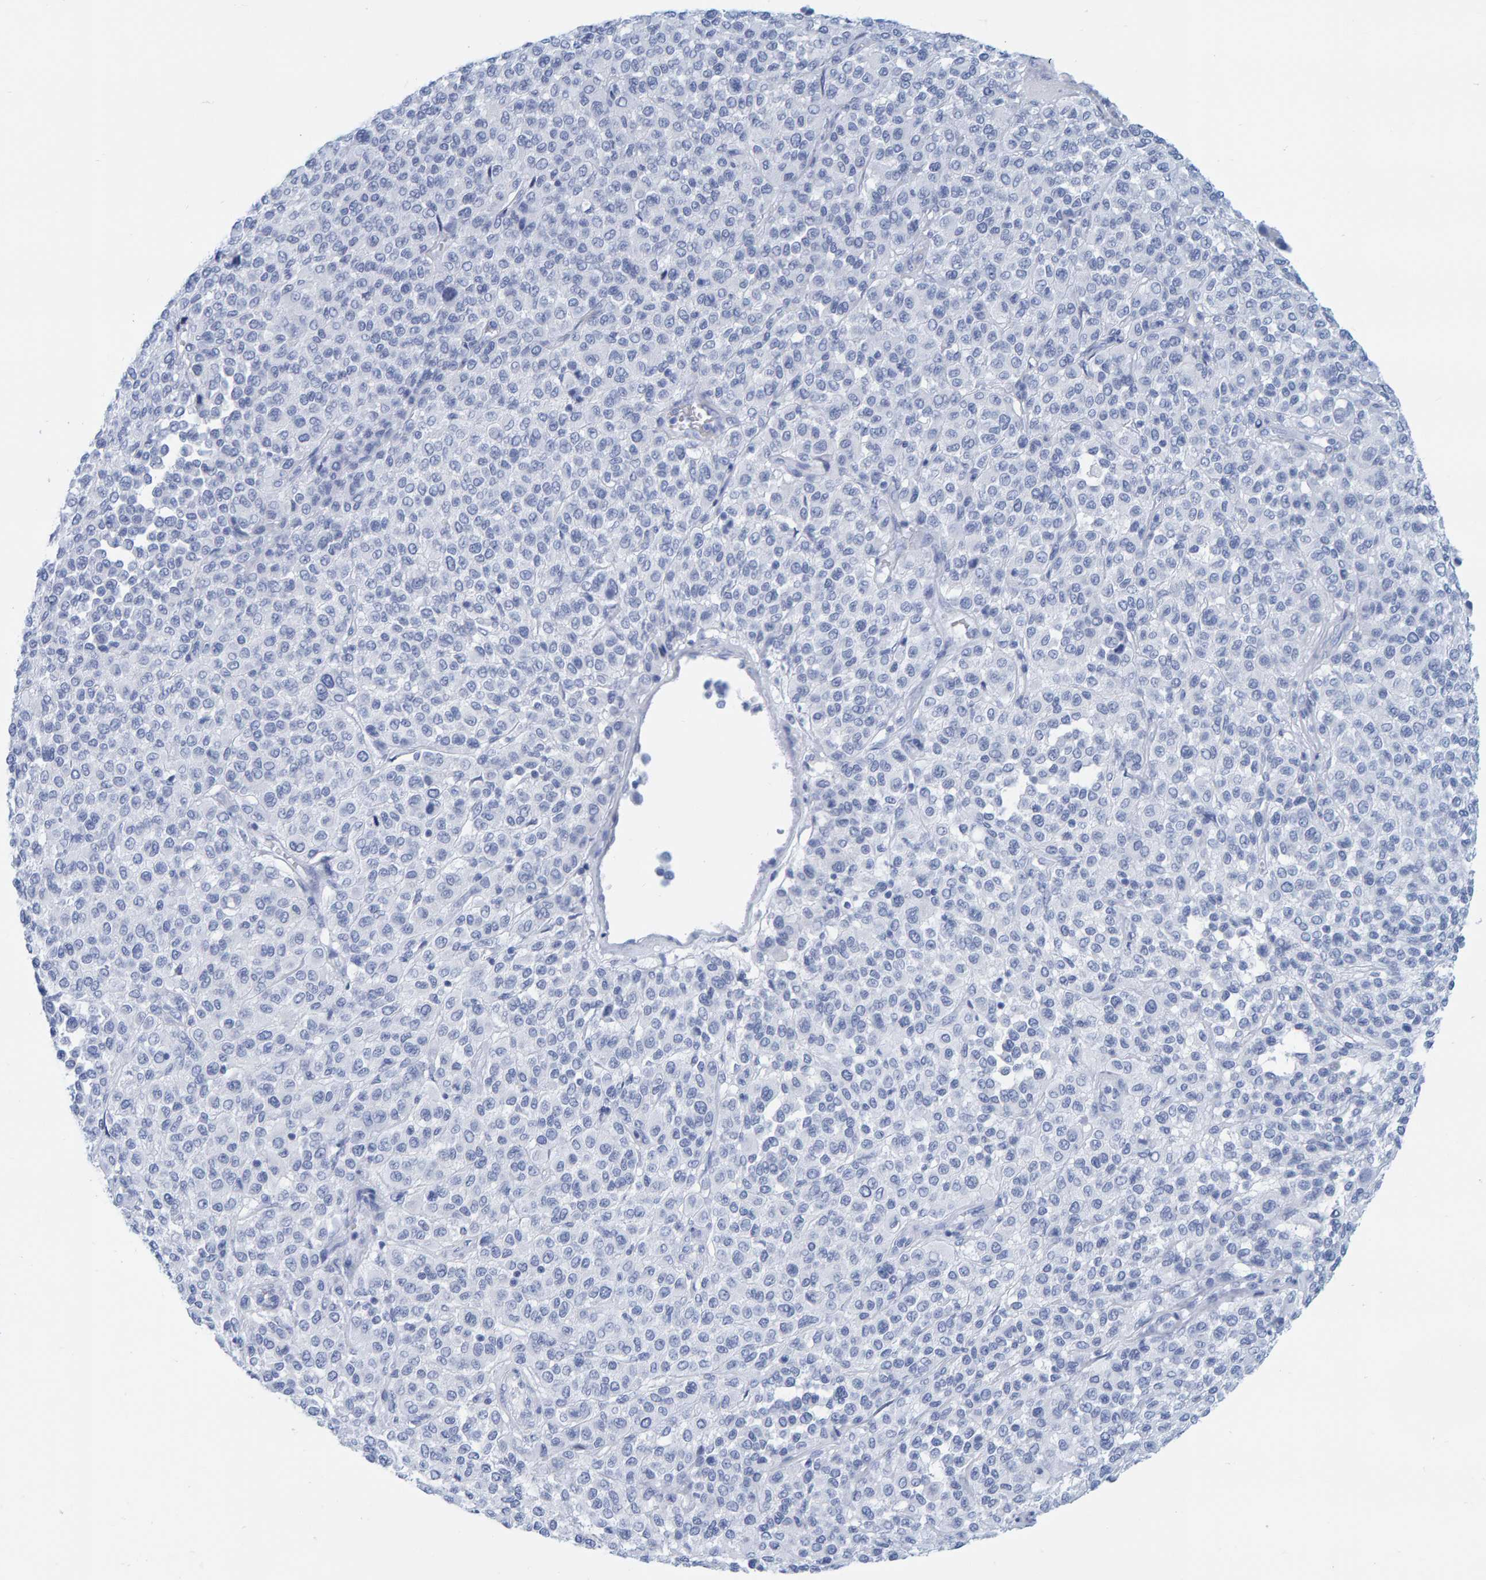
{"staining": {"intensity": "negative", "quantity": "none", "location": "none"}, "tissue": "melanoma", "cell_type": "Tumor cells", "image_type": "cancer", "snomed": [{"axis": "morphology", "description": "Malignant melanoma, Metastatic site"}, {"axis": "topography", "description": "Pancreas"}], "caption": "The IHC micrograph has no significant positivity in tumor cells of malignant melanoma (metastatic site) tissue.", "gene": "SFTPC", "patient": {"sex": "female", "age": 30}}